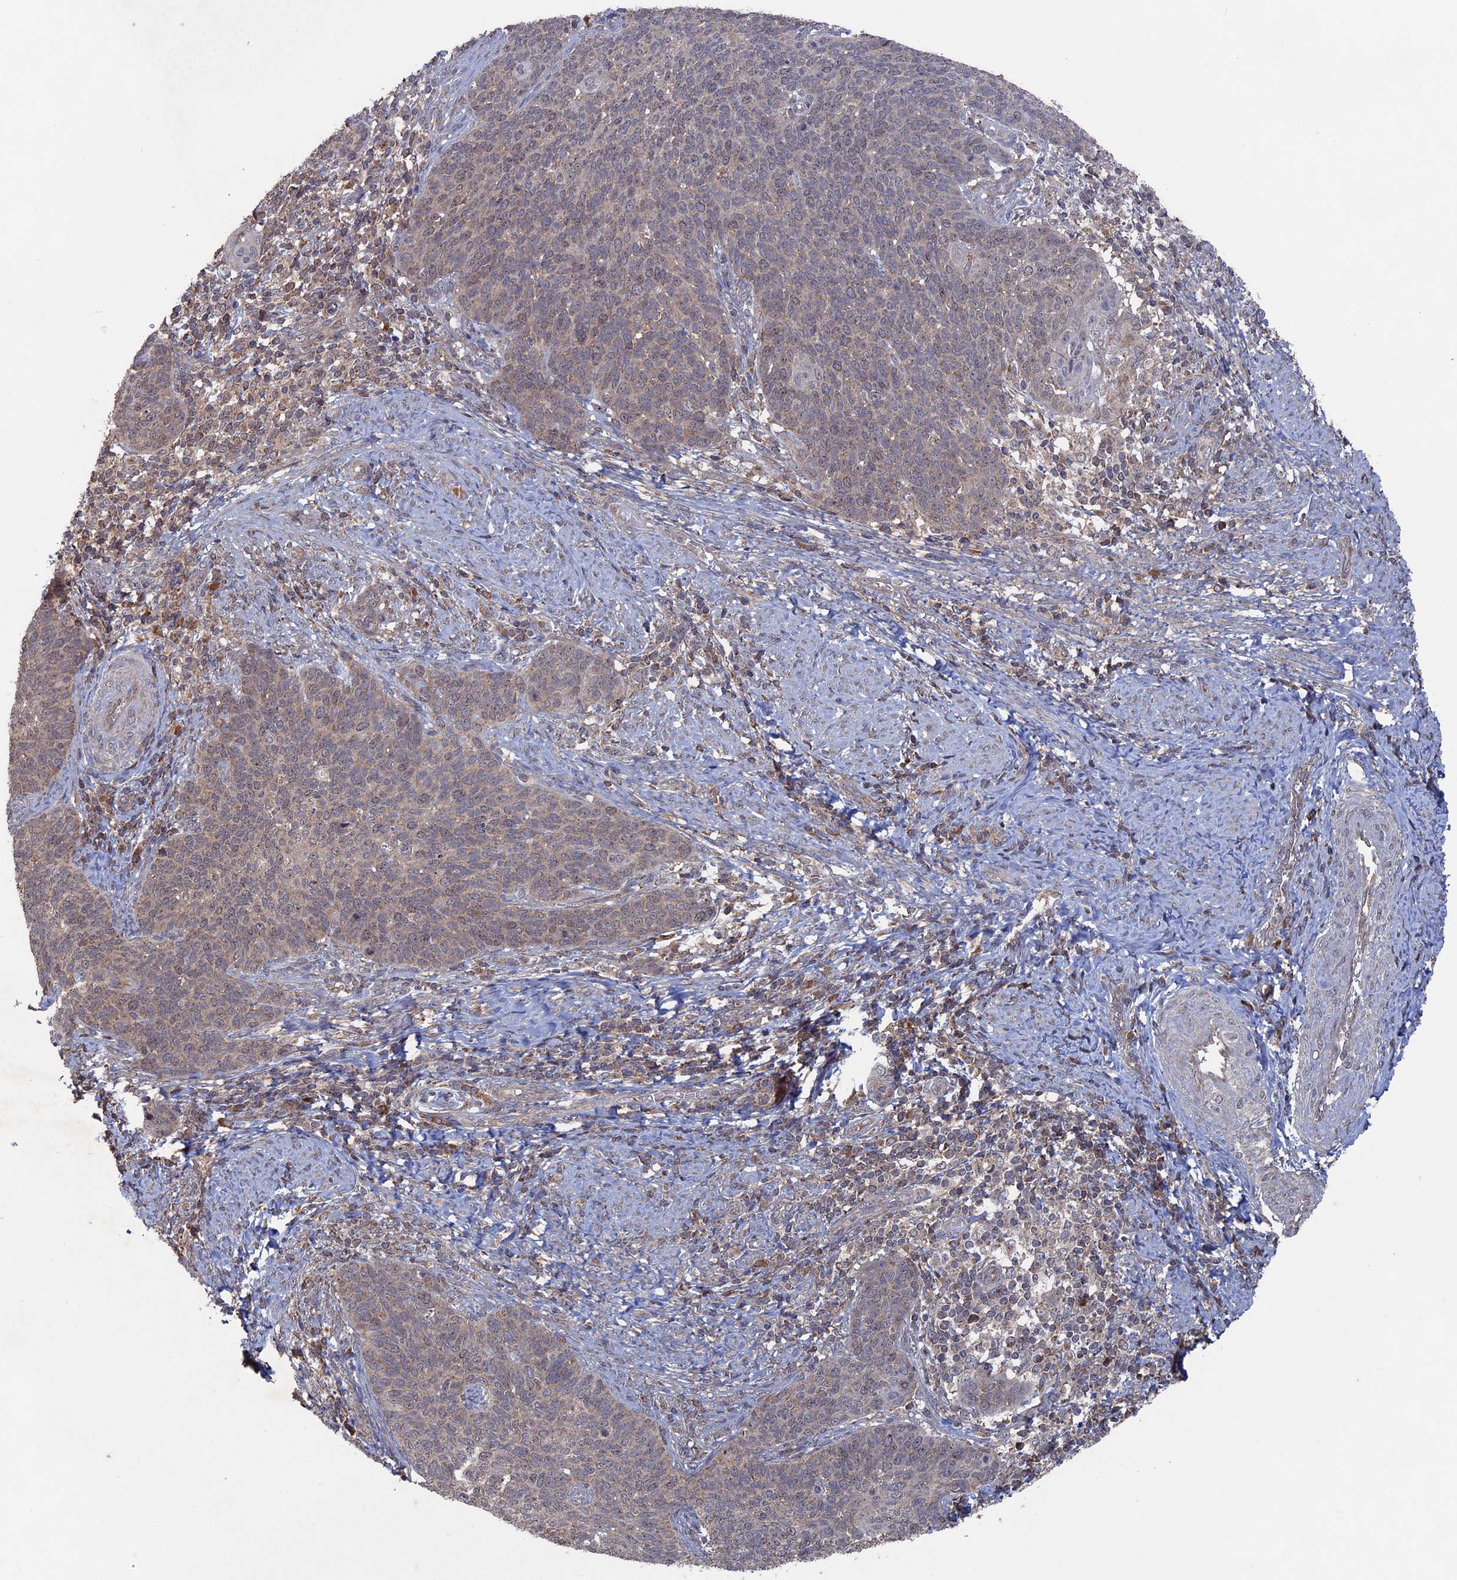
{"staining": {"intensity": "negative", "quantity": "none", "location": "none"}, "tissue": "cervical cancer", "cell_type": "Tumor cells", "image_type": "cancer", "snomed": [{"axis": "morphology", "description": "Normal tissue, NOS"}, {"axis": "morphology", "description": "Squamous cell carcinoma, NOS"}, {"axis": "topography", "description": "Cervix"}], "caption": "Immunohistochemistry histopathology image of cervical cancer stained for a protein (brown), which shows no staining in tumor cells. (Stains: DAB IHC with hematoxylin counter stain, Microscopy: brightfield microscopy at high magnification).", "gene": "RAB15", "patient": {"sex": "female", "age": 39}}